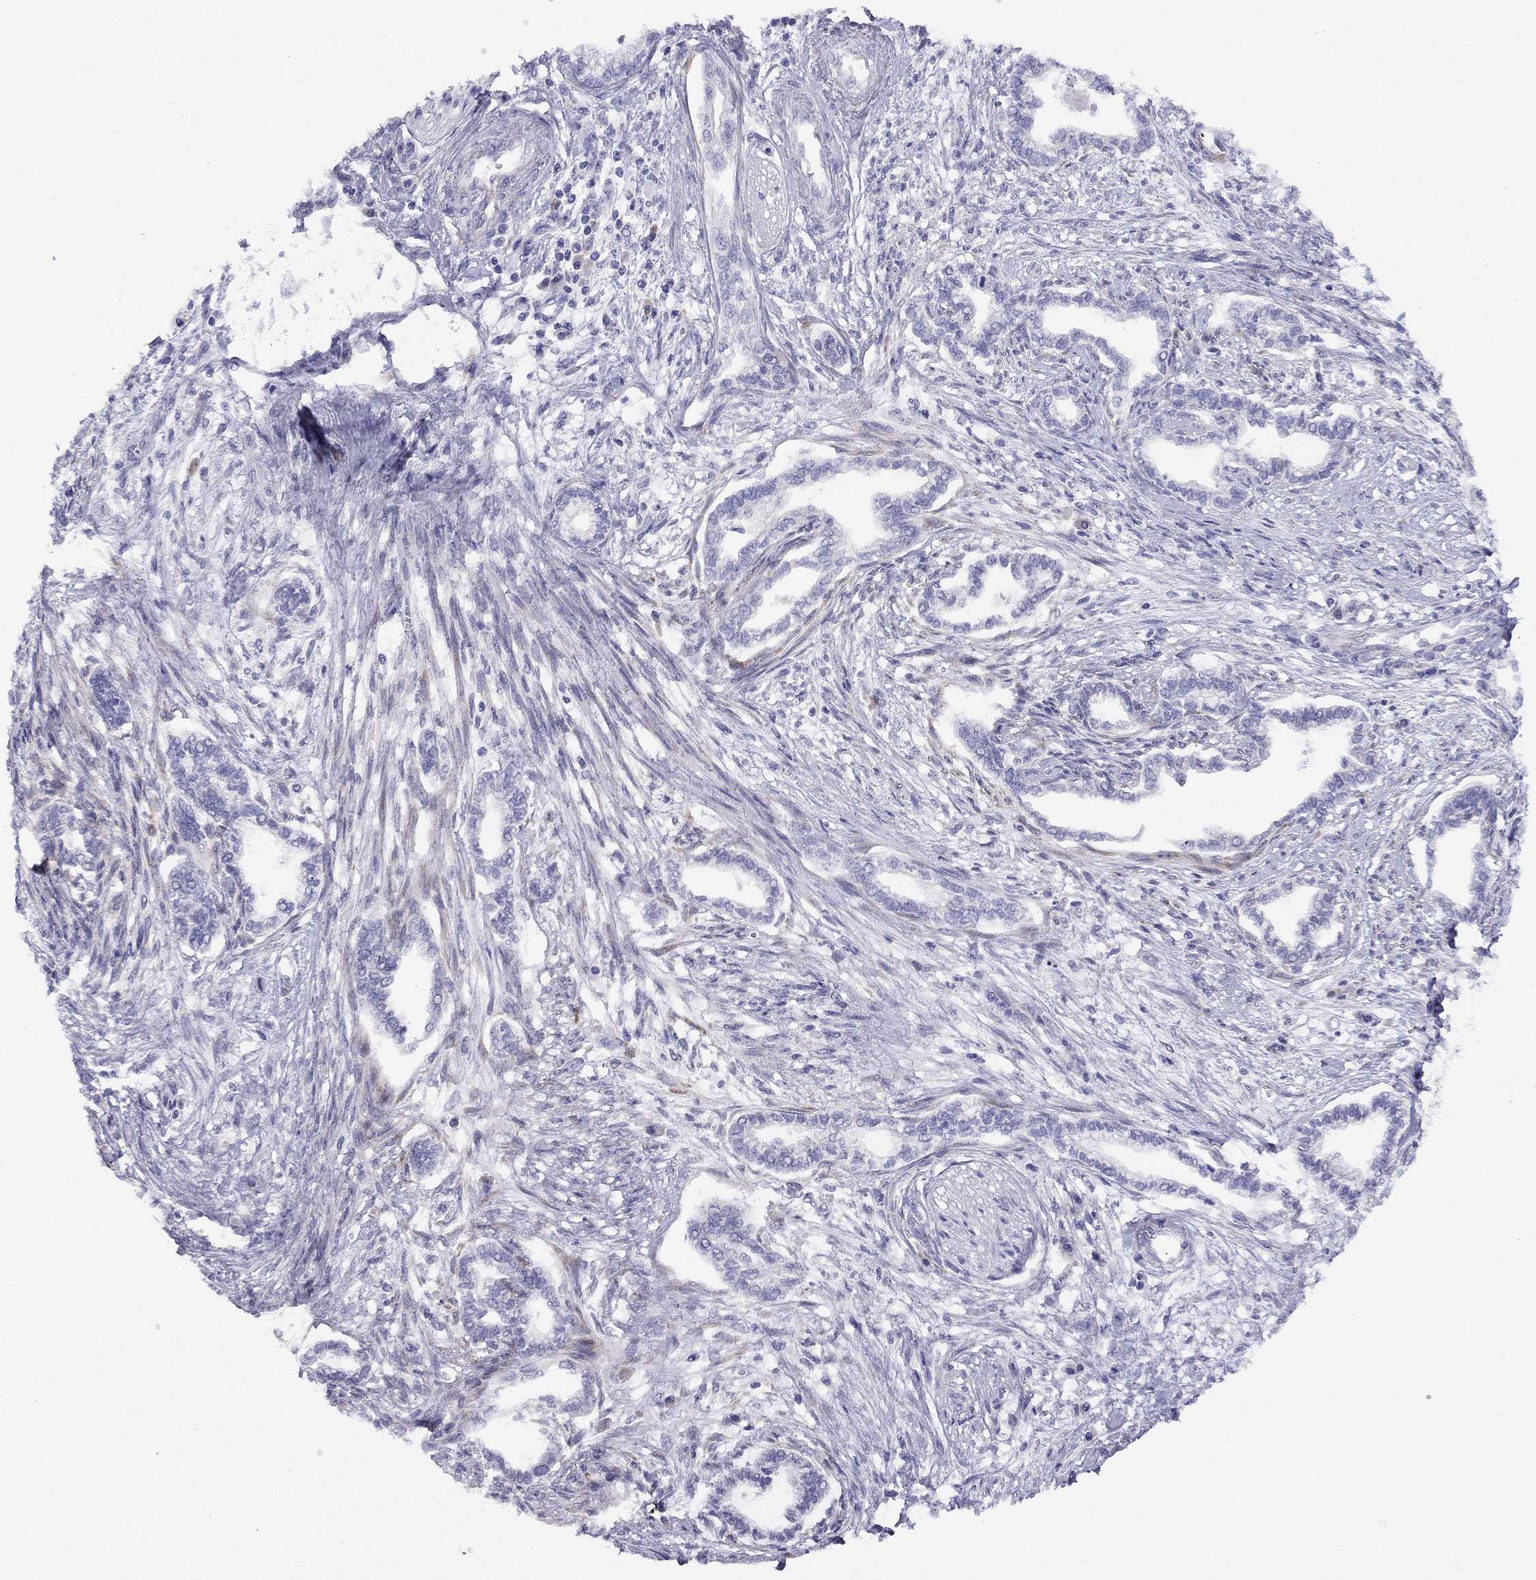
{"staining": {"intensity": "negative", "quantity": "none", "location": "none"}, "tissue": "cervical cancer", "cell_type": "Tumor cells", "image_type": "cancer", "snomed": [{"axis": "morphology", "description": "Adenocarcinoma, NOS"}, {"axis": "topography", "description": "Cervix"}], "caption": "Tumor cells are negative for protein expression in human cervical cancer. The staining is performed using DAB (3,3'-diaminobenzidine) brown chromogen with nuclei counter-stained in using hematoxylin.", "gene": "CPNE4", "patient": {"sex": "female", "age": 62}}